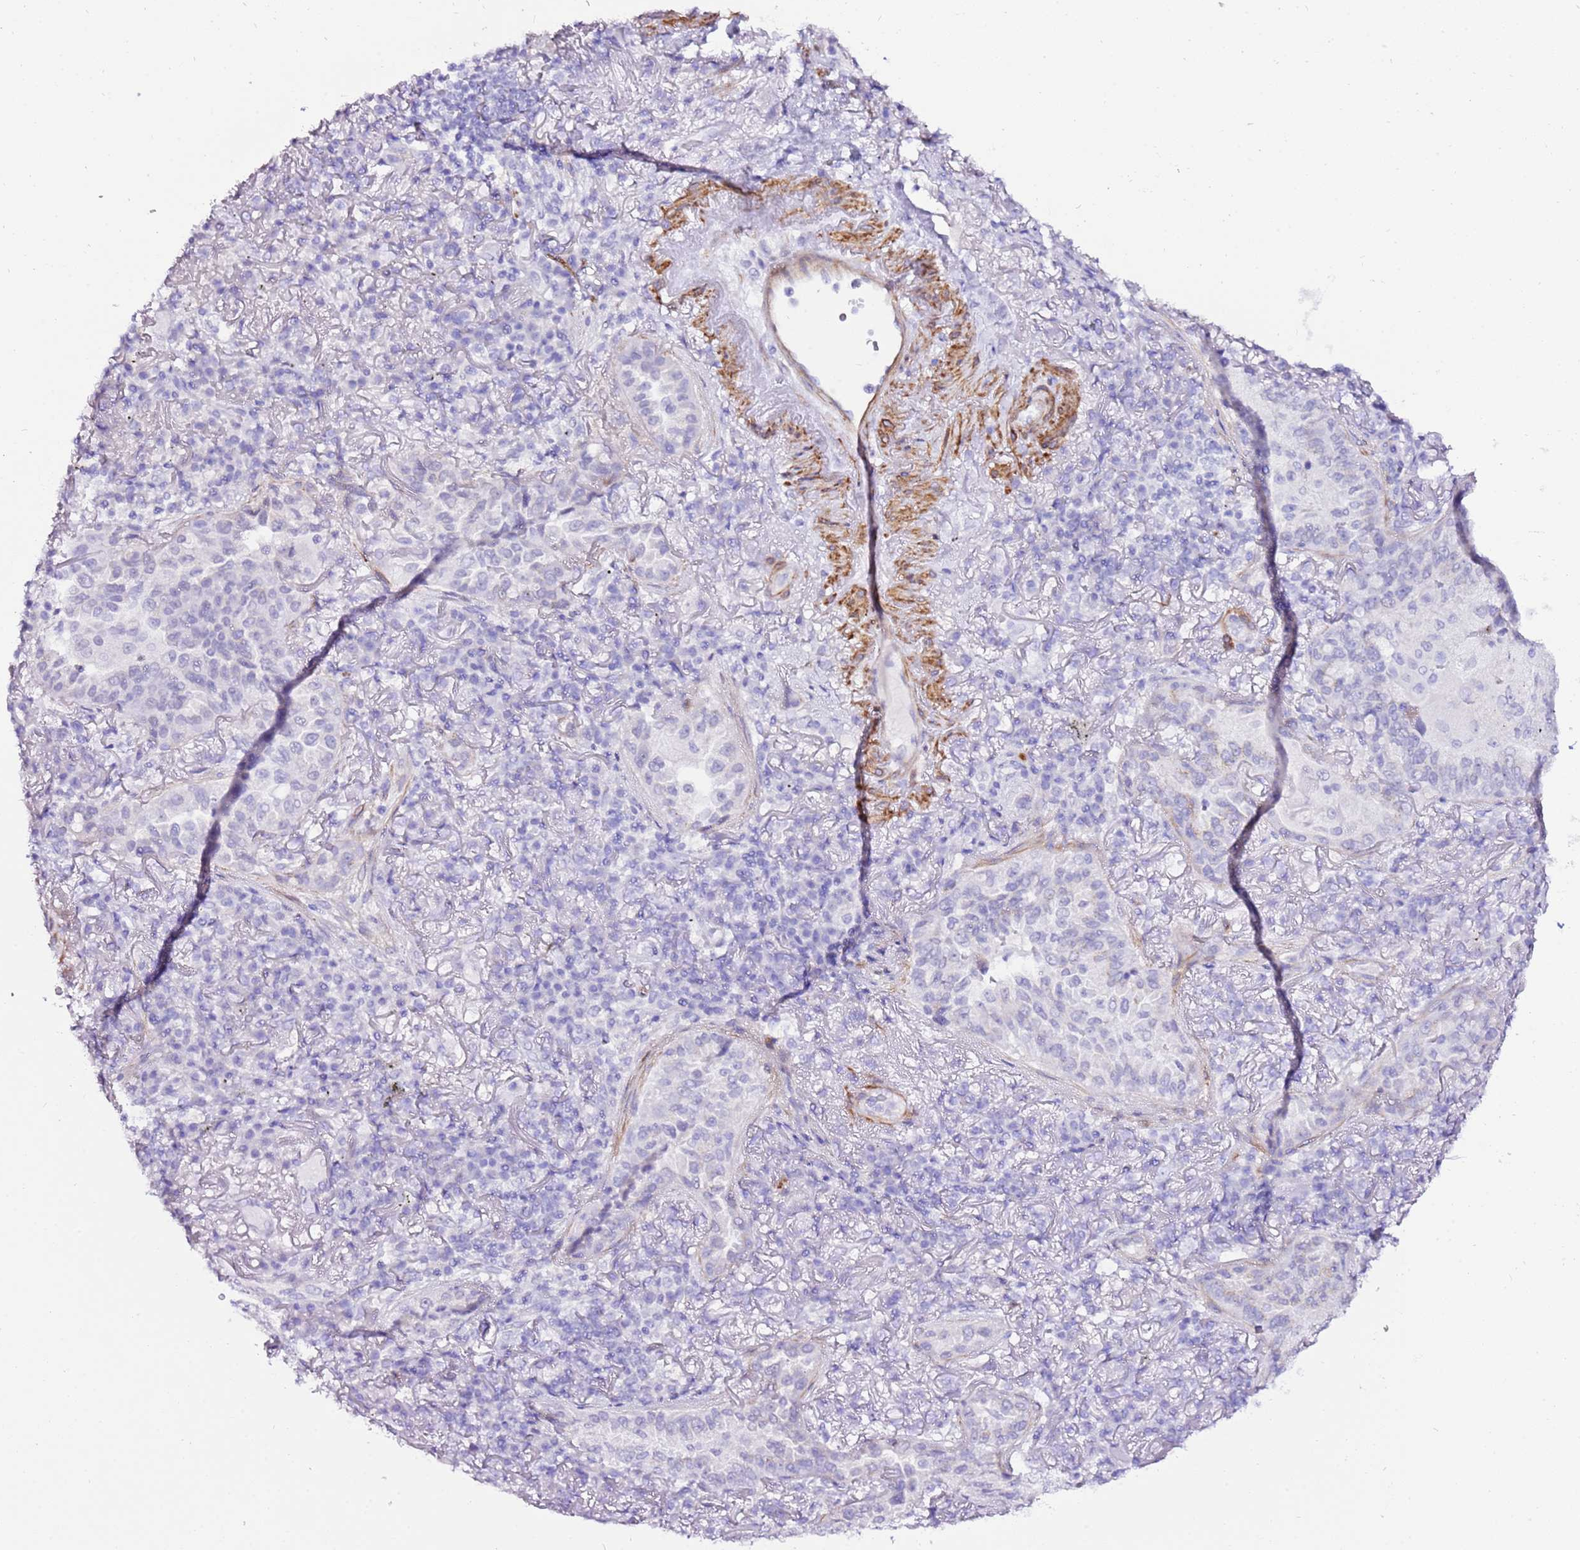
{"staining": {"intensity": "negative", "quantity": "none", "location": "none"}, "tissue": "lung cancer", "cell_type": "Tumor cells", "image_type": "cancer", "snomed": [{"axis": "morphology", "description": "Adenocarcinoma, NOS"}, {"axis": "topography", "description": "Lung"}], "caption": "IHC of human lung cancer exhibits no expression in tumor cells.", "gene": "ART5", "patient": {"sex": "female", "age": 69}}